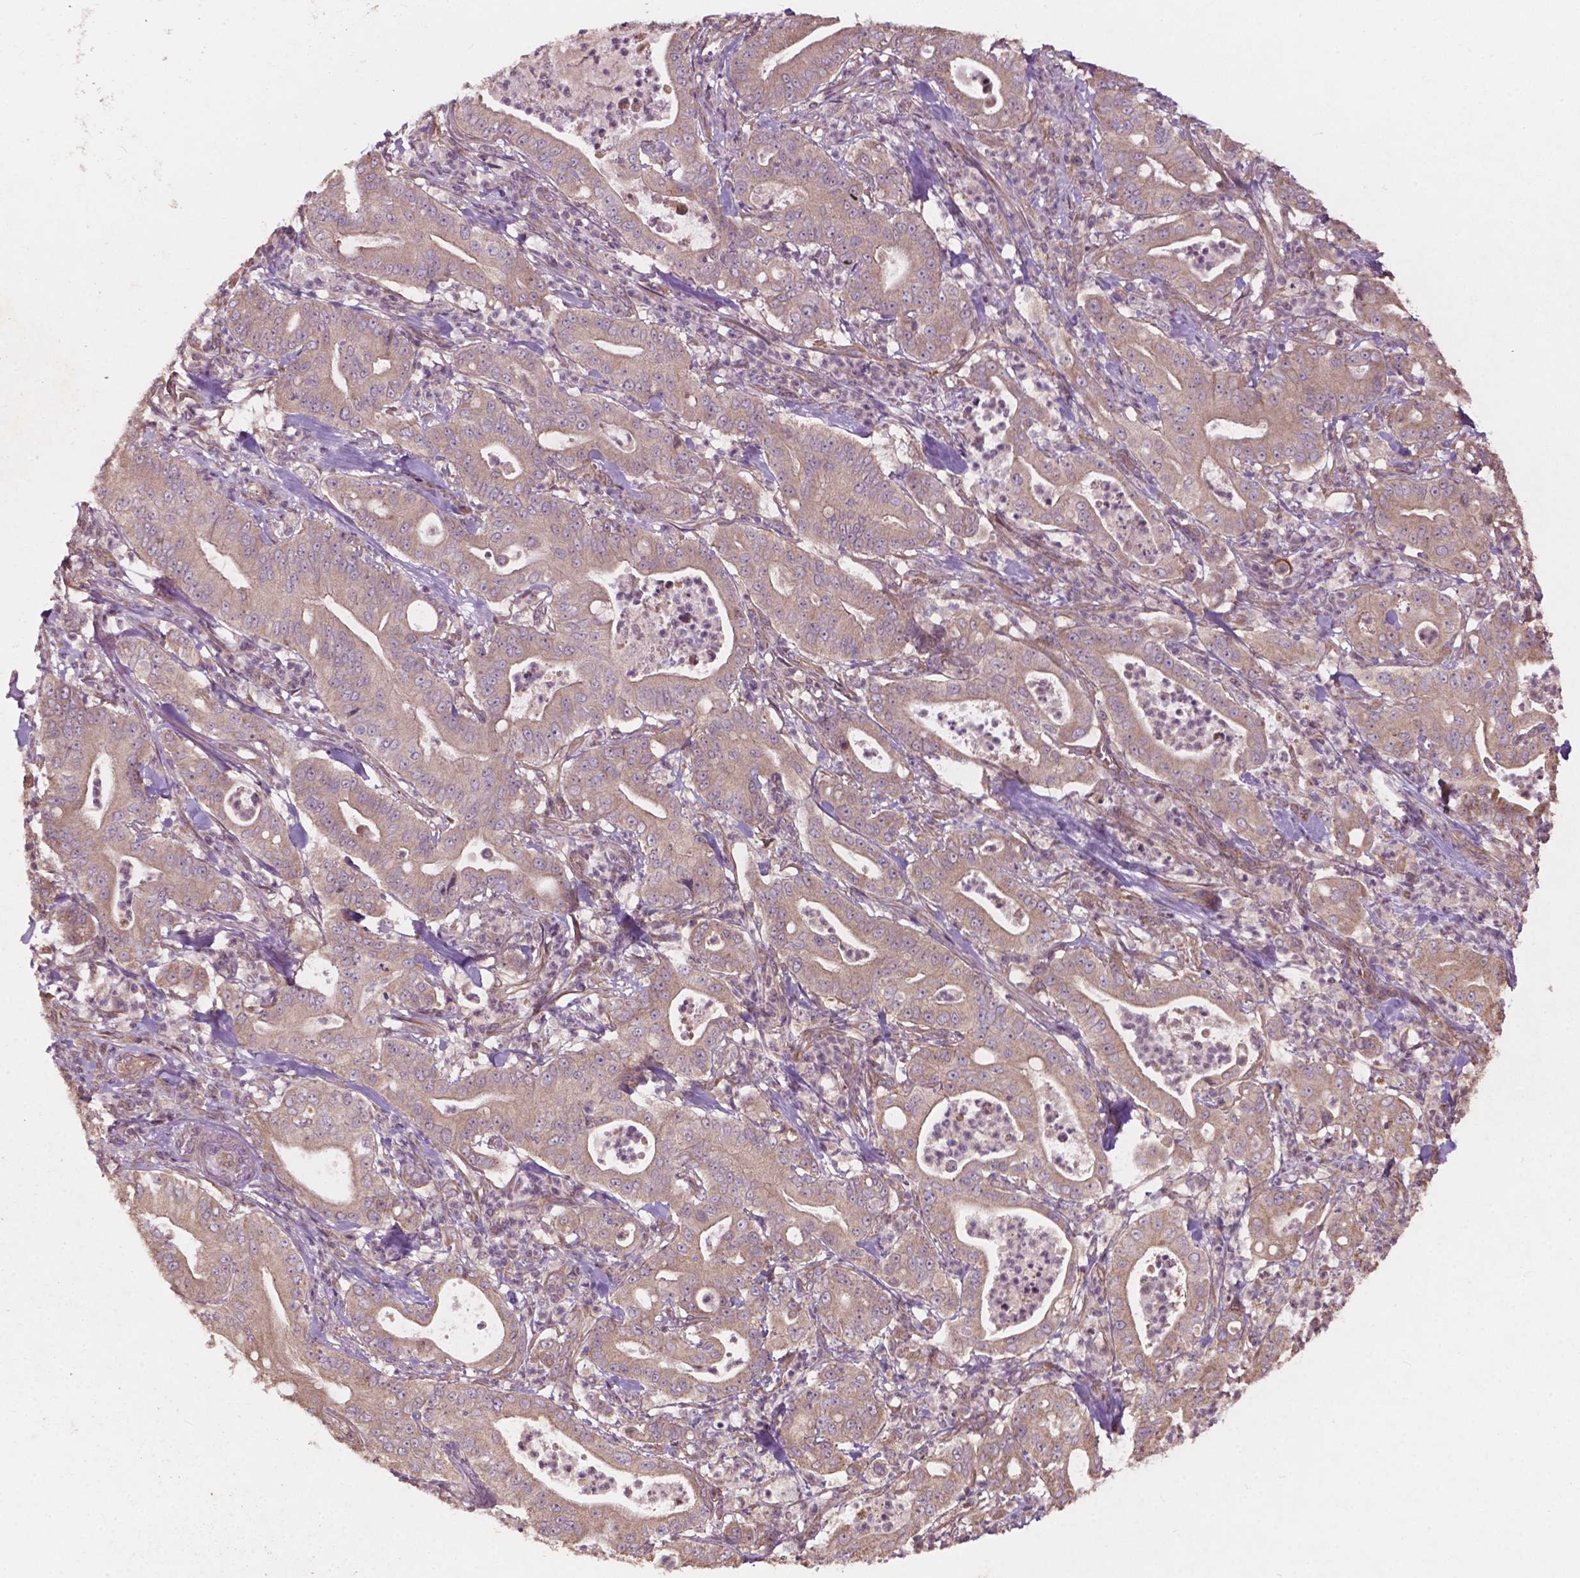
{"staining": {"intensity": "weak", "quantity": ">75%", "location": "cytoplasmic/membranous"}, "tissue": "pancreatic cancer", "cell_type": "Tumor cells", "image_type": "cancer", "snomed": [{"axis": "morphology", "description": "Adenocarcinoma, NOS"}, {"axis": "topography", "description": "Pancreas"}], "caption": "Human pancreatic cancer (adenocarcinoma) stained with a brown dye exhibits weak cytoplasmic/membranous positive expression in about >75% of tumor cells.", "gene": "CDC42BPA", "patient": {"sex": "male", "age": 71}}